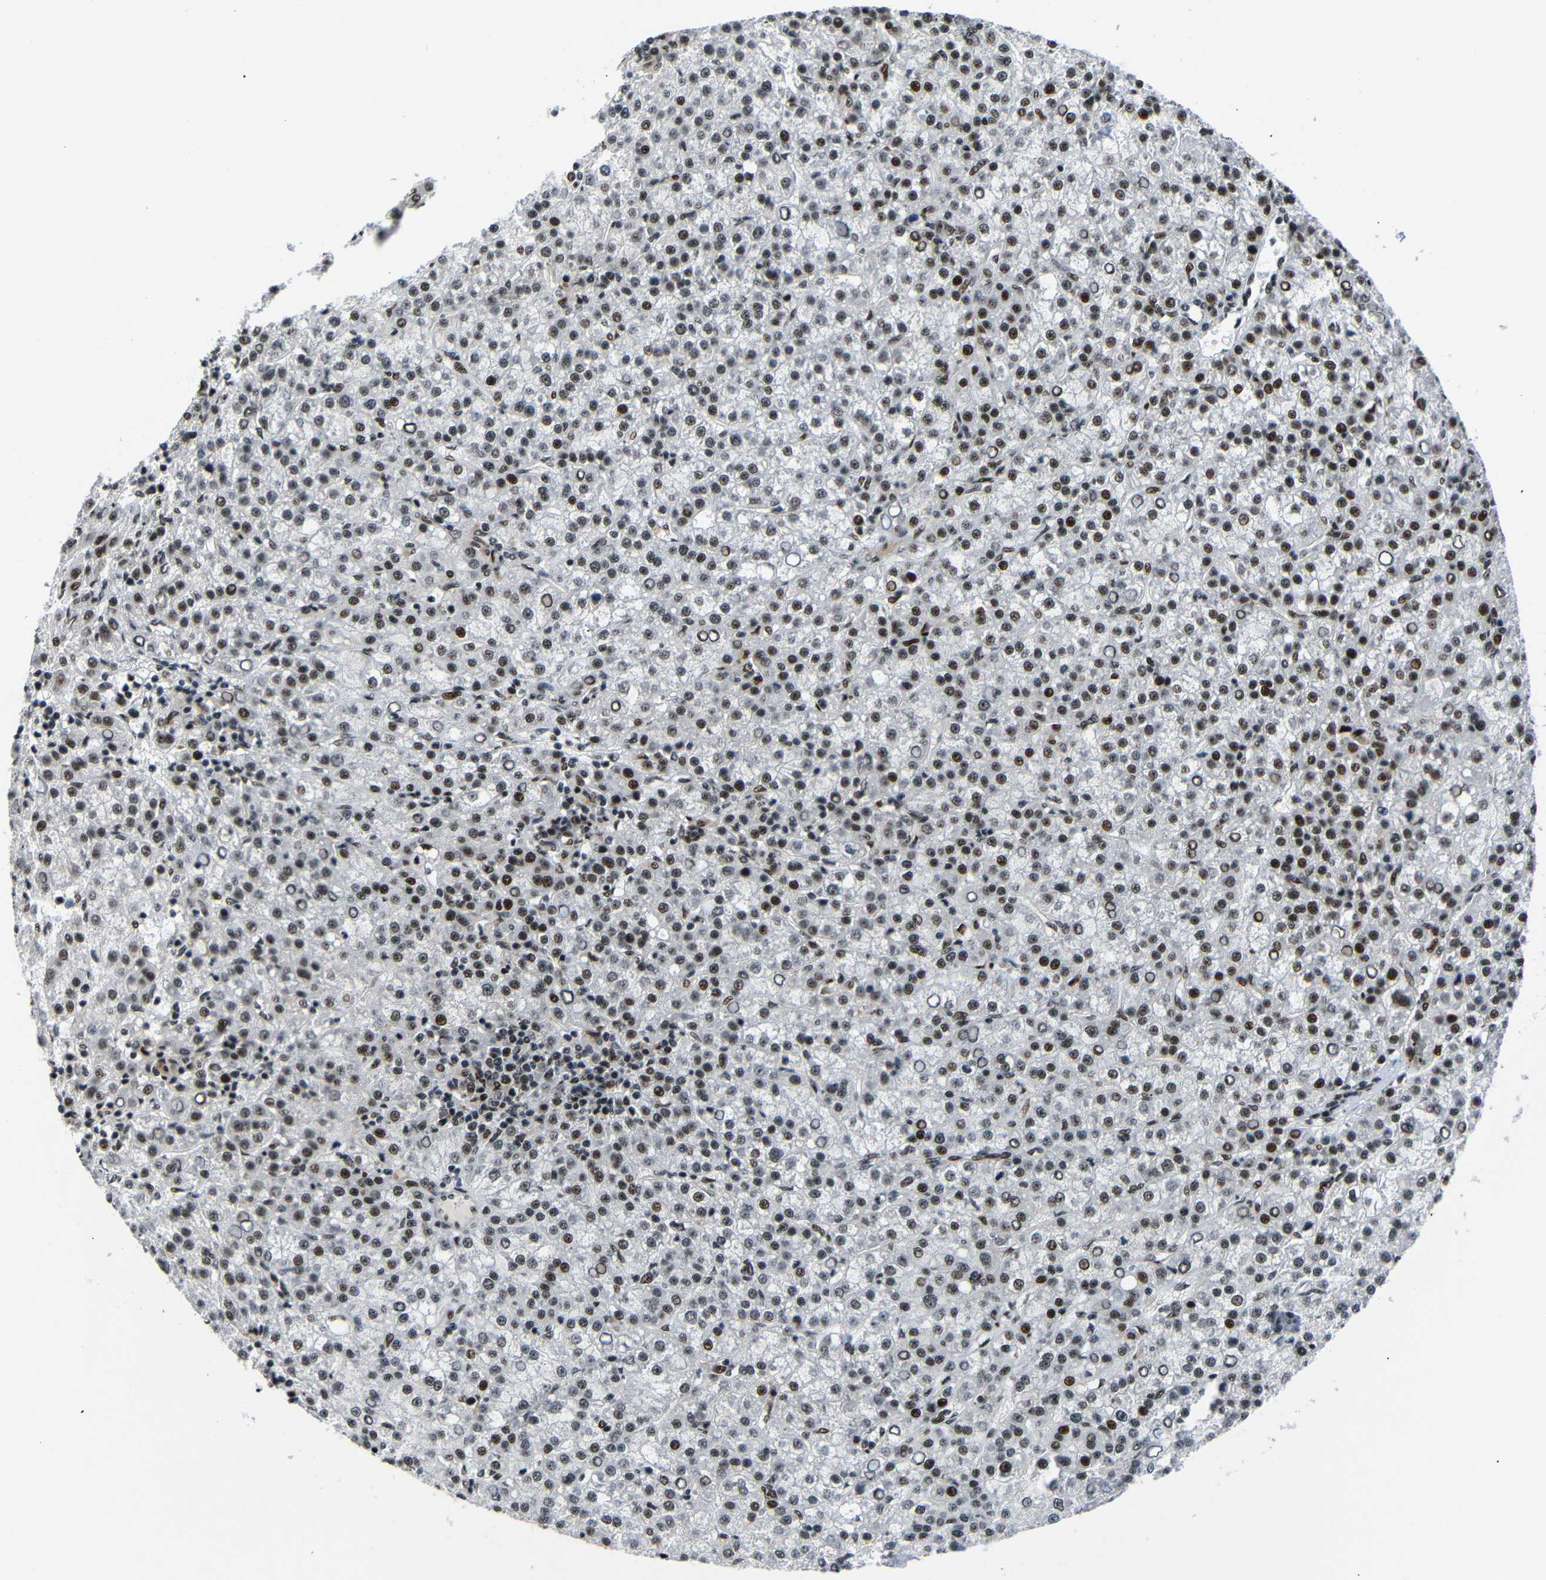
{"staining": {"intensity": "strong", "quantity": "25%-75%", "location": "nuclear"}, "tissue": "liver cancer", "cell_type": "Tumor cells", "image_type": "cancer", "snomed": [{"axis": "morphology", "description": "Carcinoma, Hepatocellular, NOS"}, {"axis": "topography", "description": "Liver"}], "caption": "IHC photomicrograph of neoplastic tissue: liver hepatocellular carcinoma stained using immunohistochemistry (IHC) shows high levels of strong protein expression localized specifically in the nuclear of tumor cells, appearing as a nuclear brown color.", "gene": "SETDB2", "patient": {"sex": "female", "age": 58}}